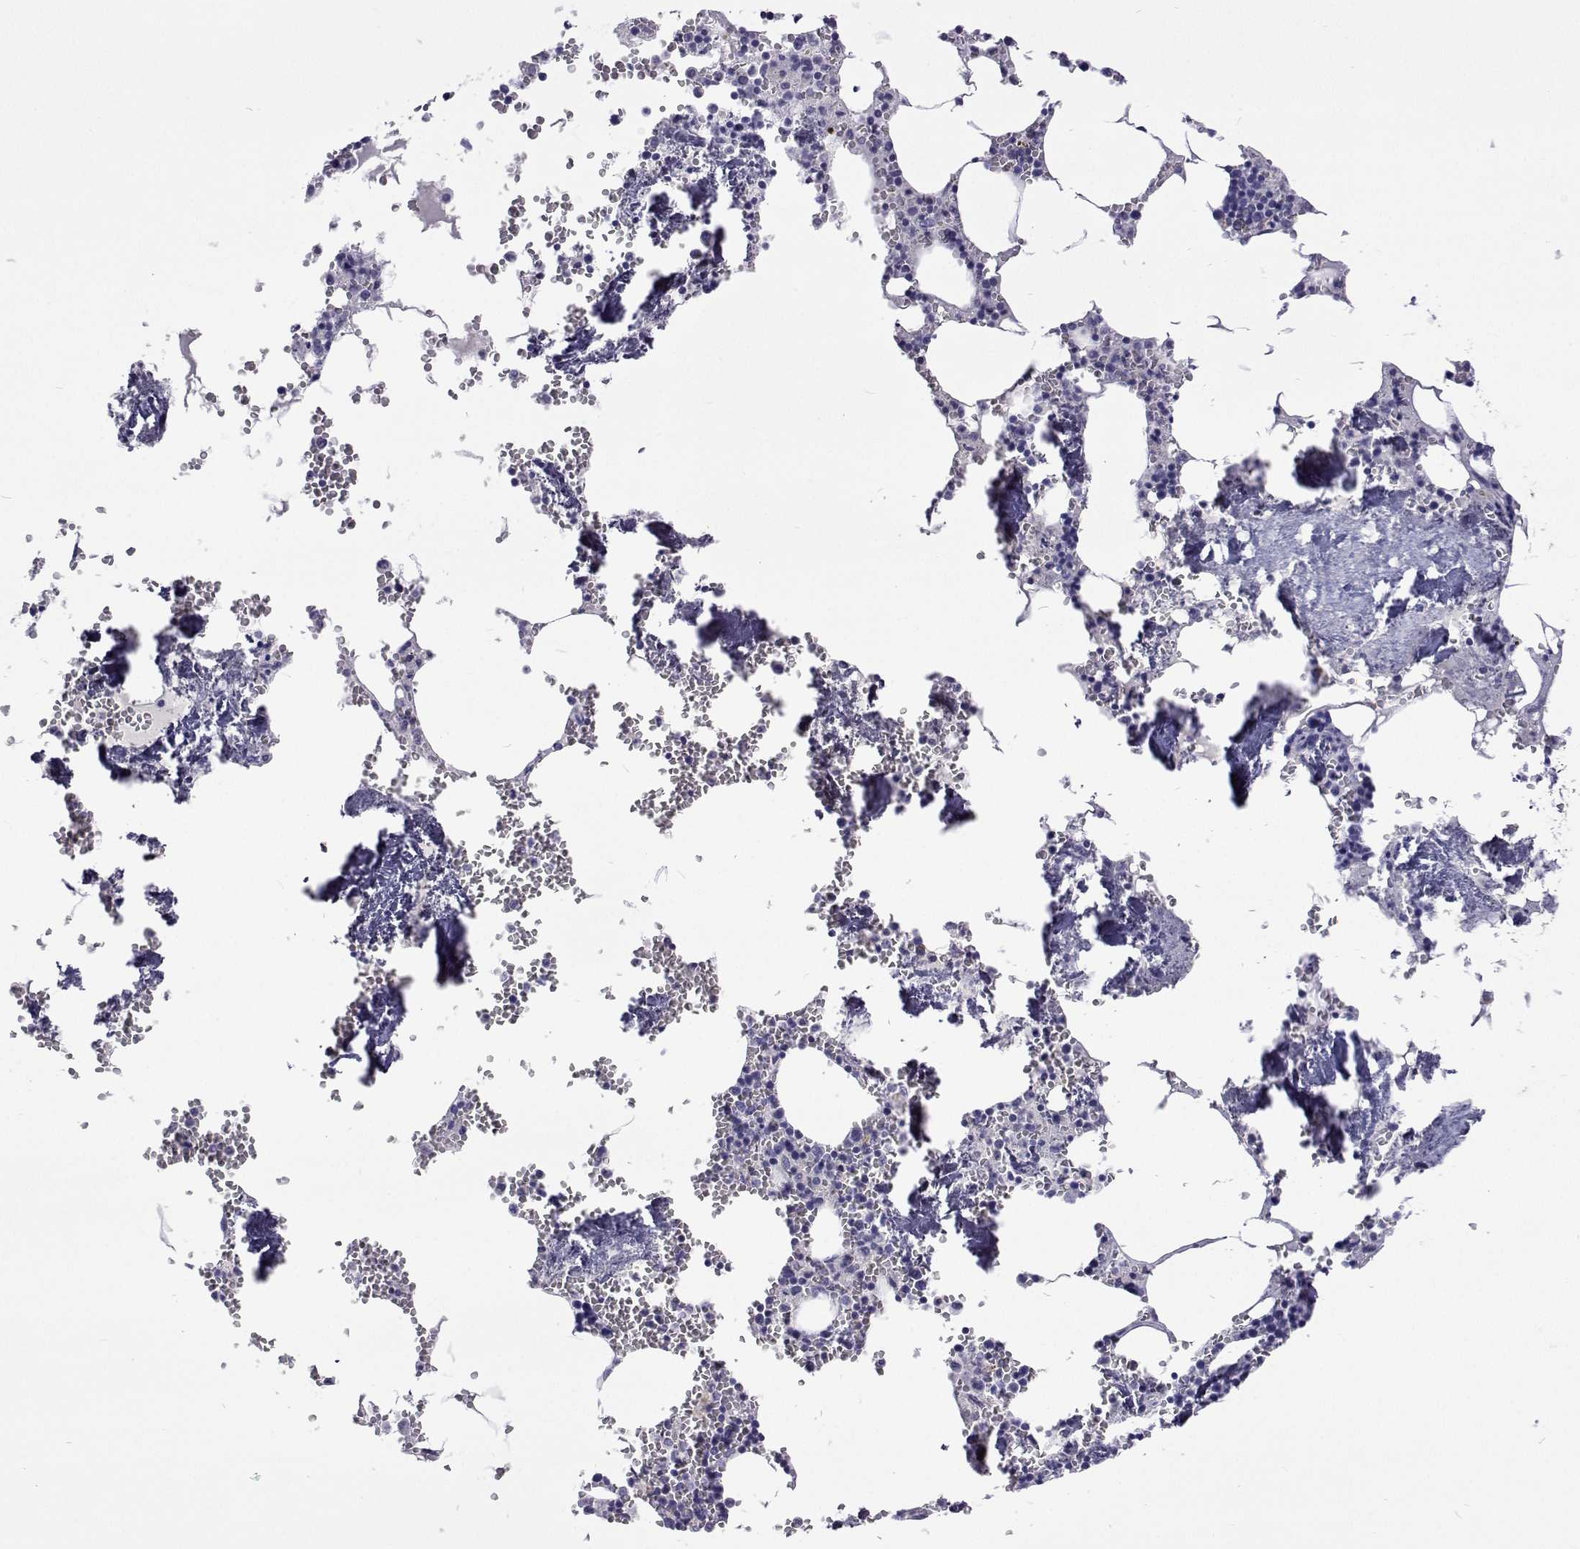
{"staining": {"intensity": "negative", "quantity": "none", "location": "none"}, "tissue": "bone marrow", "cell_type": "Hematopoietic cells", "image_type": "normal", "snomed": [{"axis": "morphology", "description": "Normal tissue, NOS"}, {"axis": "topography", "description": "Bone marrow"}], "caption": "High magnification brightfield microscopy of unremarkable bone marrow stained with DAB (3,3'-diaminobenzidine) (brown) and counterstained with hematoxylin (blue): hematopoietic cells show no significant staining. (IHC, brightfield microscopy, high magnification).", "gene": "UMODL1", "patient": {"sex": "male", "age": 54}}